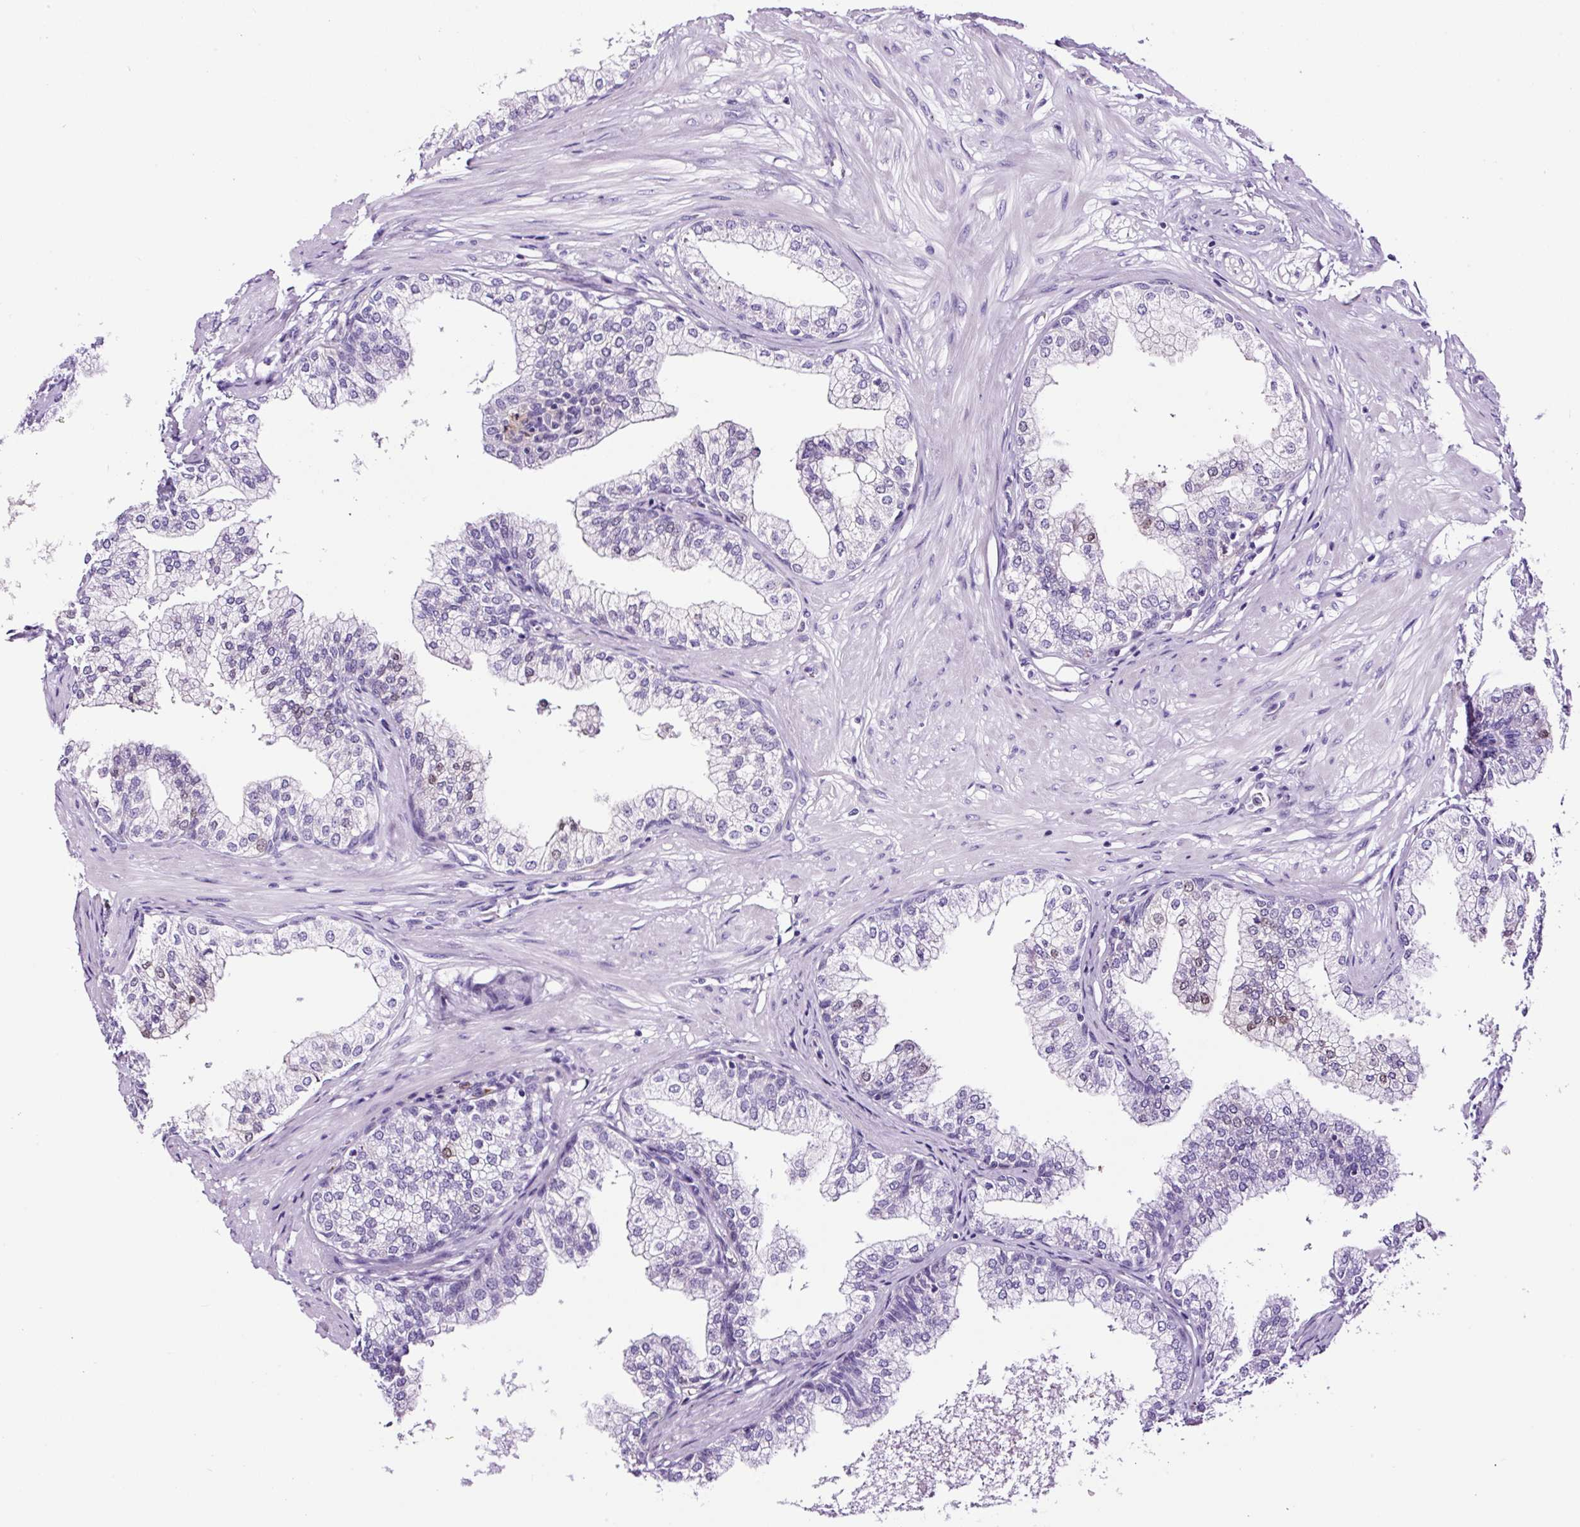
{"staining": {"intensity": "negative", "quantity": "none", "location": "none"}, "tissue": "prostate", "cell_type": "Glandular cells", "image_type": "normal", "snomed": [{"axis": "morphology", "description": "Normal tissue, NOS"}, {"axis": "topography", "description": "Prostate"}], "caption": "Immunohistochemistry micrograph of unremarkable prostate: prostate stained with DAB (3,3'-diaminobenzidine) shows no significant protein expression in glandular cells.", "gene": "TAFA3", "patient": {"sex": "male", "age": 60}}